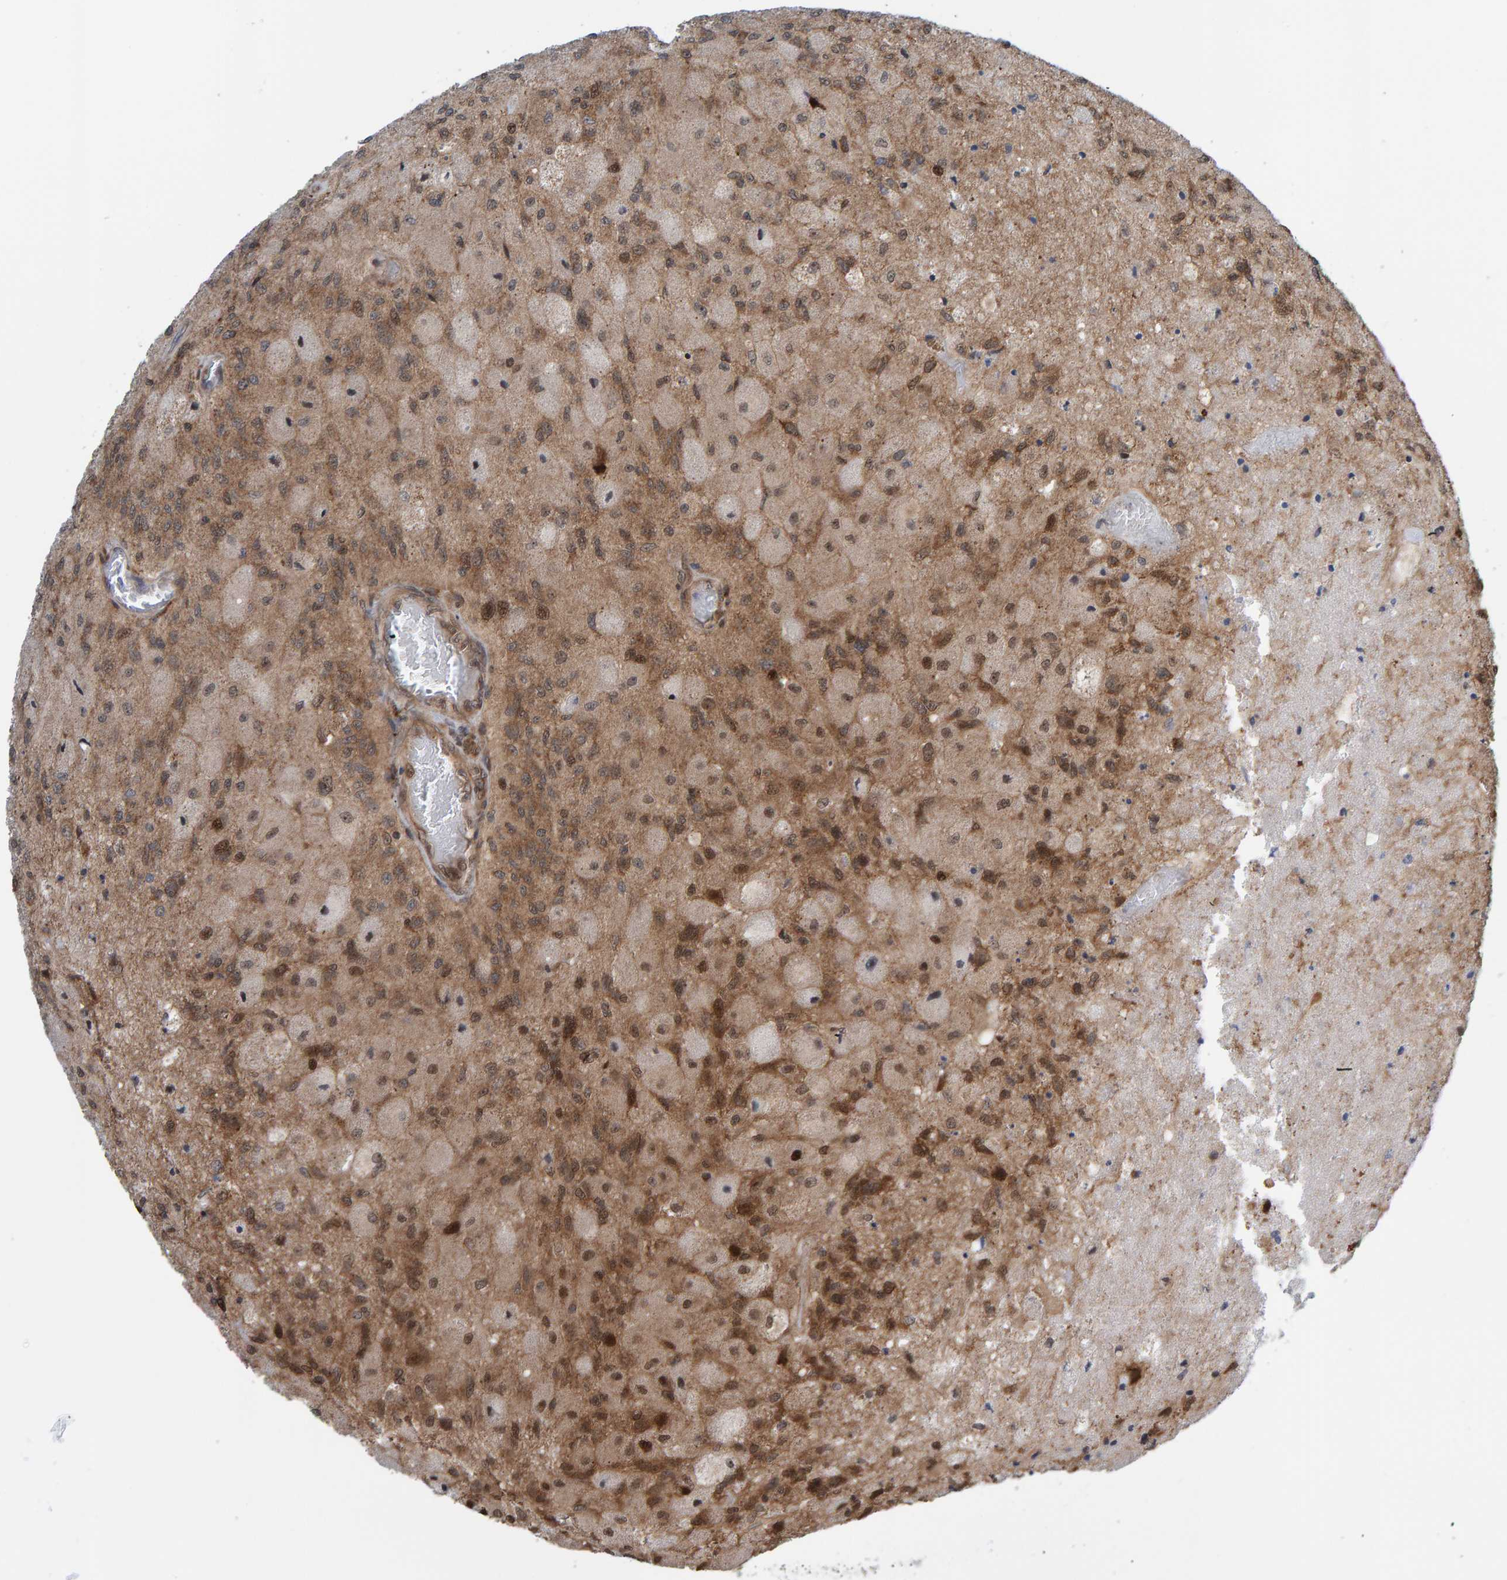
{"staining": {"intensity": "moderate", "quantity": ">75%", "location": "cytoplasmic/membranous,nuclear"}, "tissue": "glioma", "cell_type": "Tumor cells", "image_type": "cancer", "snomed": [{"axis": "morphology", "description": "Normal tissue, NOS"}, {"axis": "morphology", "description": "Glioma, malignant, High grade"}, {"axis": "topography", "description": "Cerebral cortex"}], "caption": "Immunohistochemical staining of human malignant high-grade glioma displays medium levels of moderate cytoplasmic/membranous and nuclear expression in about >75% of tumor cells.", "gene": "ZNF366", "patient": {"sex": "male", "age": 77}}